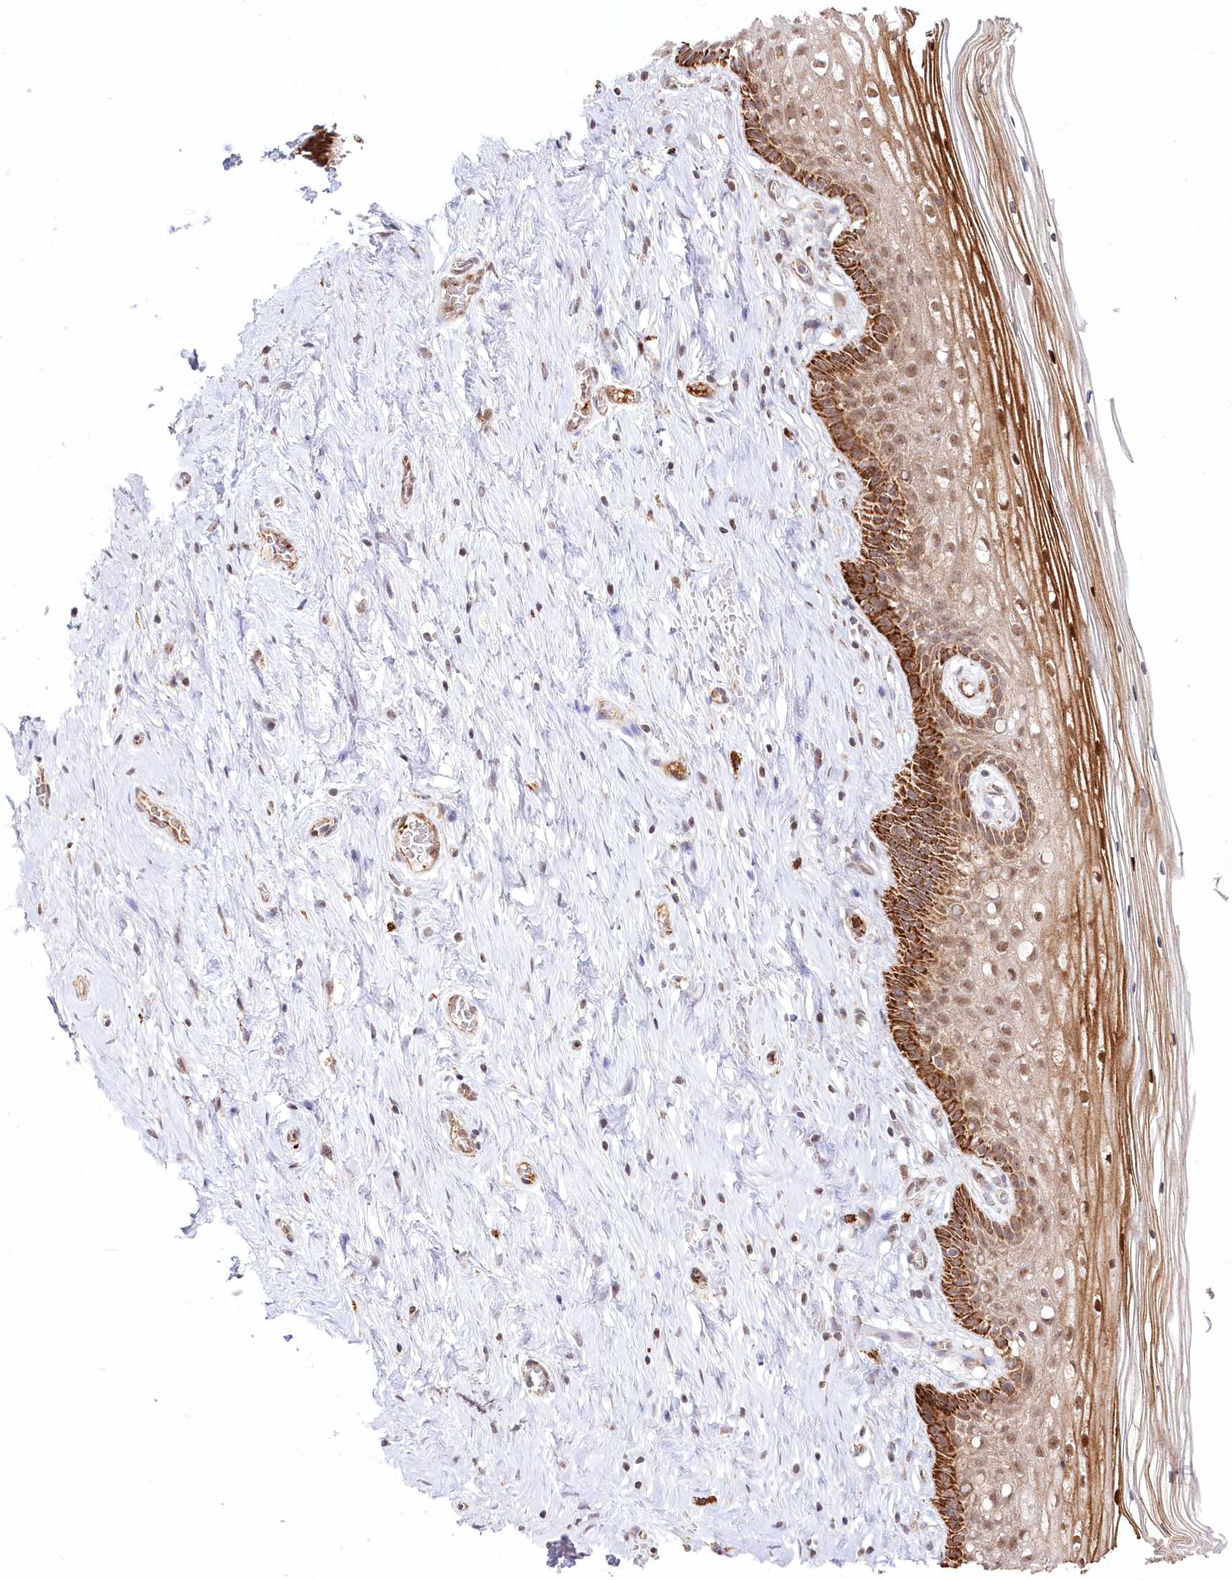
{"staining": {"intensity": "moderate", "quantity": ">75%", "location": "cytoplasmic/membranous"}, "tissue": "cervix", "cell_type": "Glandular cells", "image_type": "normal", "snomed": [{"axis": "morphology", "description": "Normal tissue, NOS"}, {"axis": "topography", "description": "Cervix"}], "caption": "Immunohistochemical staining of normal cervix demonstrates moderate cytoplasmic/membranous protein staining in about >75% of glandular cells. The staining was performed using DAB to visualize the protein expression in brown, while the nuclei were stained in blue with hematoxylin (Magnification: 20x).", "gene": "RTN4IP1", "patient": {"sex": "female", "age": 33}}